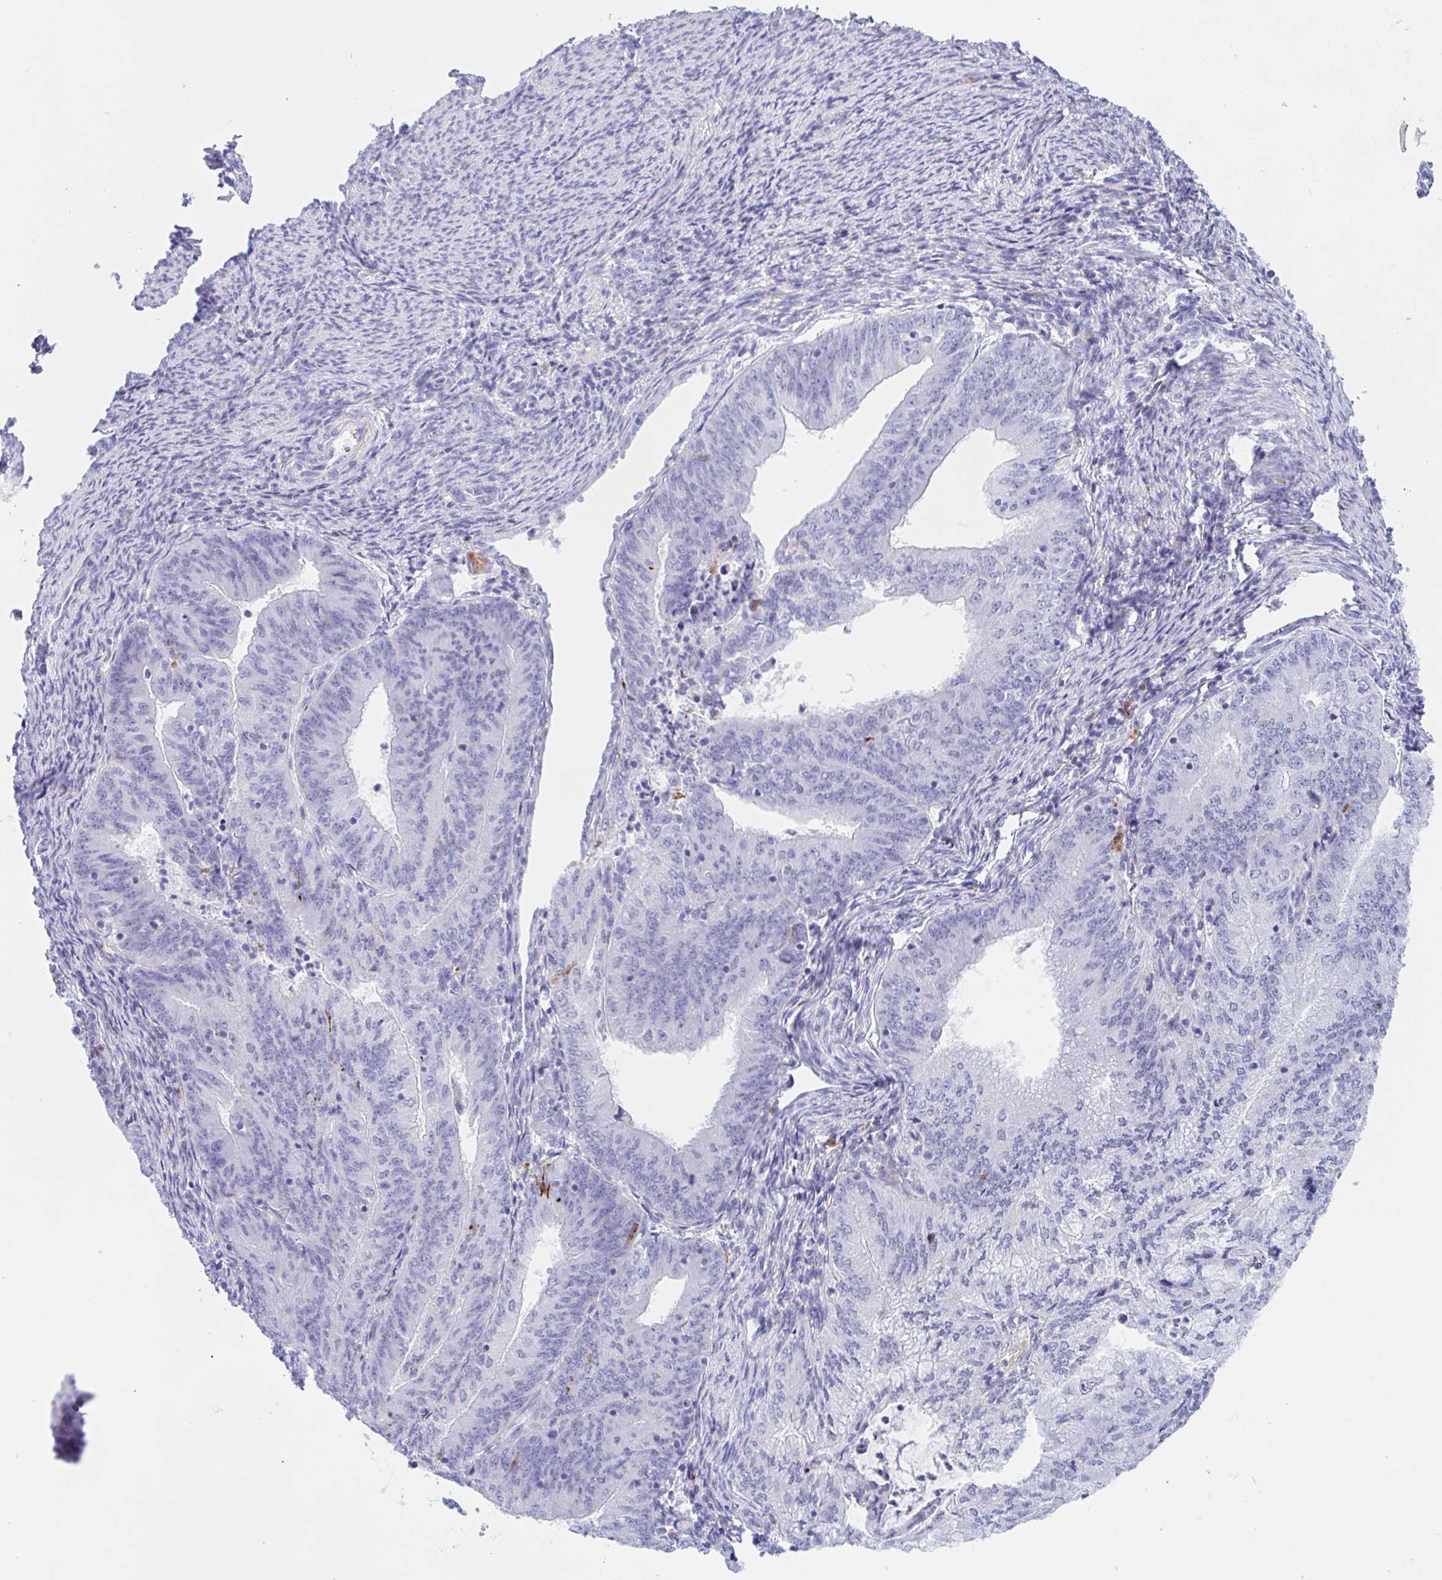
{"staining": {"intensity": "negative", "quantity": "none", "location": "none"}, "tissue": "endometrial cancer", "cell_type": "Tumor cells", "image_type": "cancer", "snomed": [{"axis": "morphology", "description": "Adenocarcinoma, NOS"}, {"axis": "topography", "description": "Endometrium"}], "caption": "Adenocarcinoma (endometrial) was stained to show a protein in brown. There is no significant expression in tumor cells.", "gene": "ANKRD9", "patient": {"sex": "female", "age": 57}}